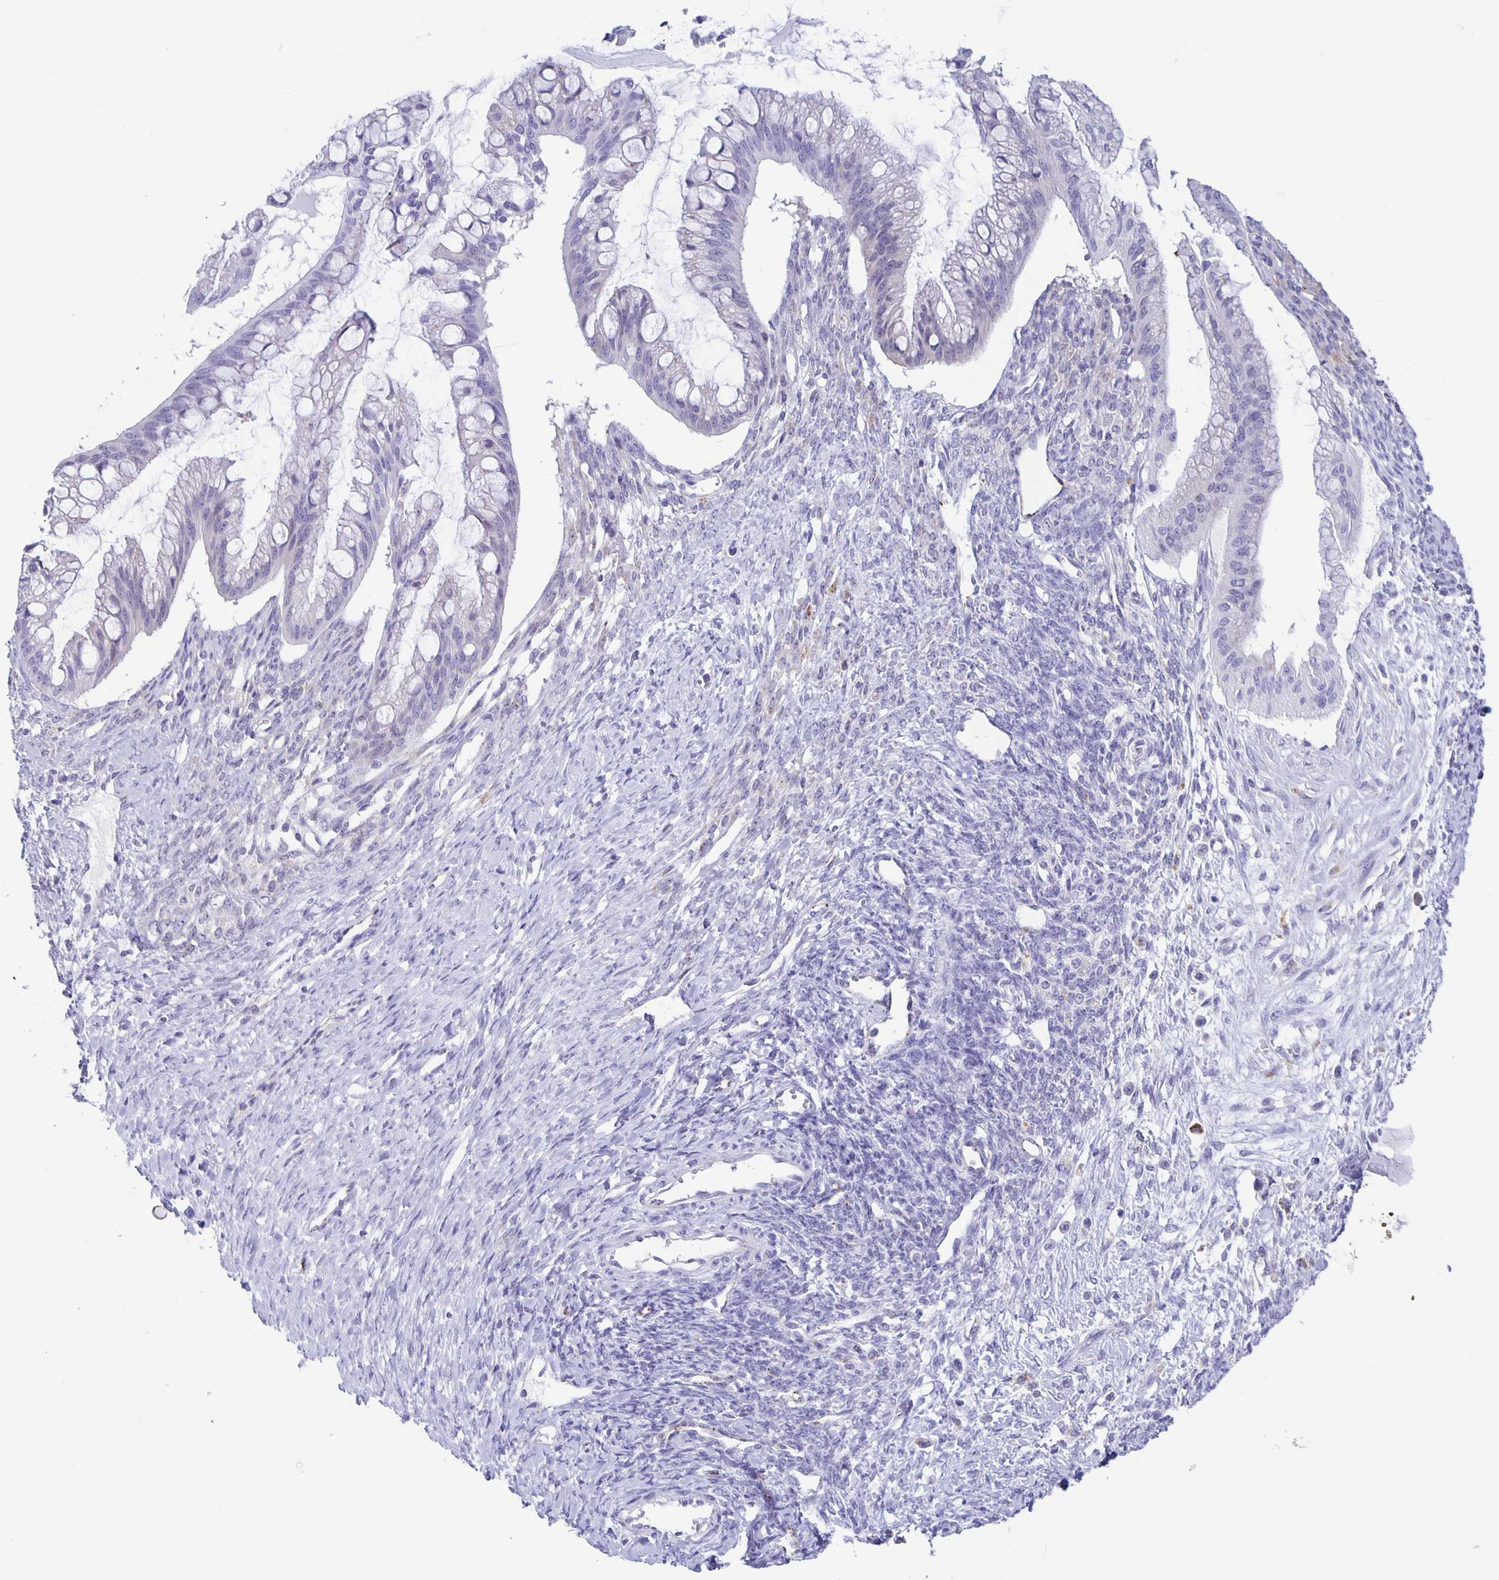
{"staining": {"intensity": "negative", "quantity": "none", "location": "none"}, "tissue": "ovarian cancer", "cell_type": "Tumor cells", "image_type": "cancer", "snomed": [{"axis": "morphology", "description": "Cystadenocarcinoma, mucinous, NOS"}, {"axis": "topography", "description": "Ovary"}], "caption": "This is an IHC histopathology image of human ovarian cancer (mucinous cystadenocarcinoma). There is no positivity in tumor cells.", "gene": "LIPA", "patient": {"sex": "female", "age": 73}}